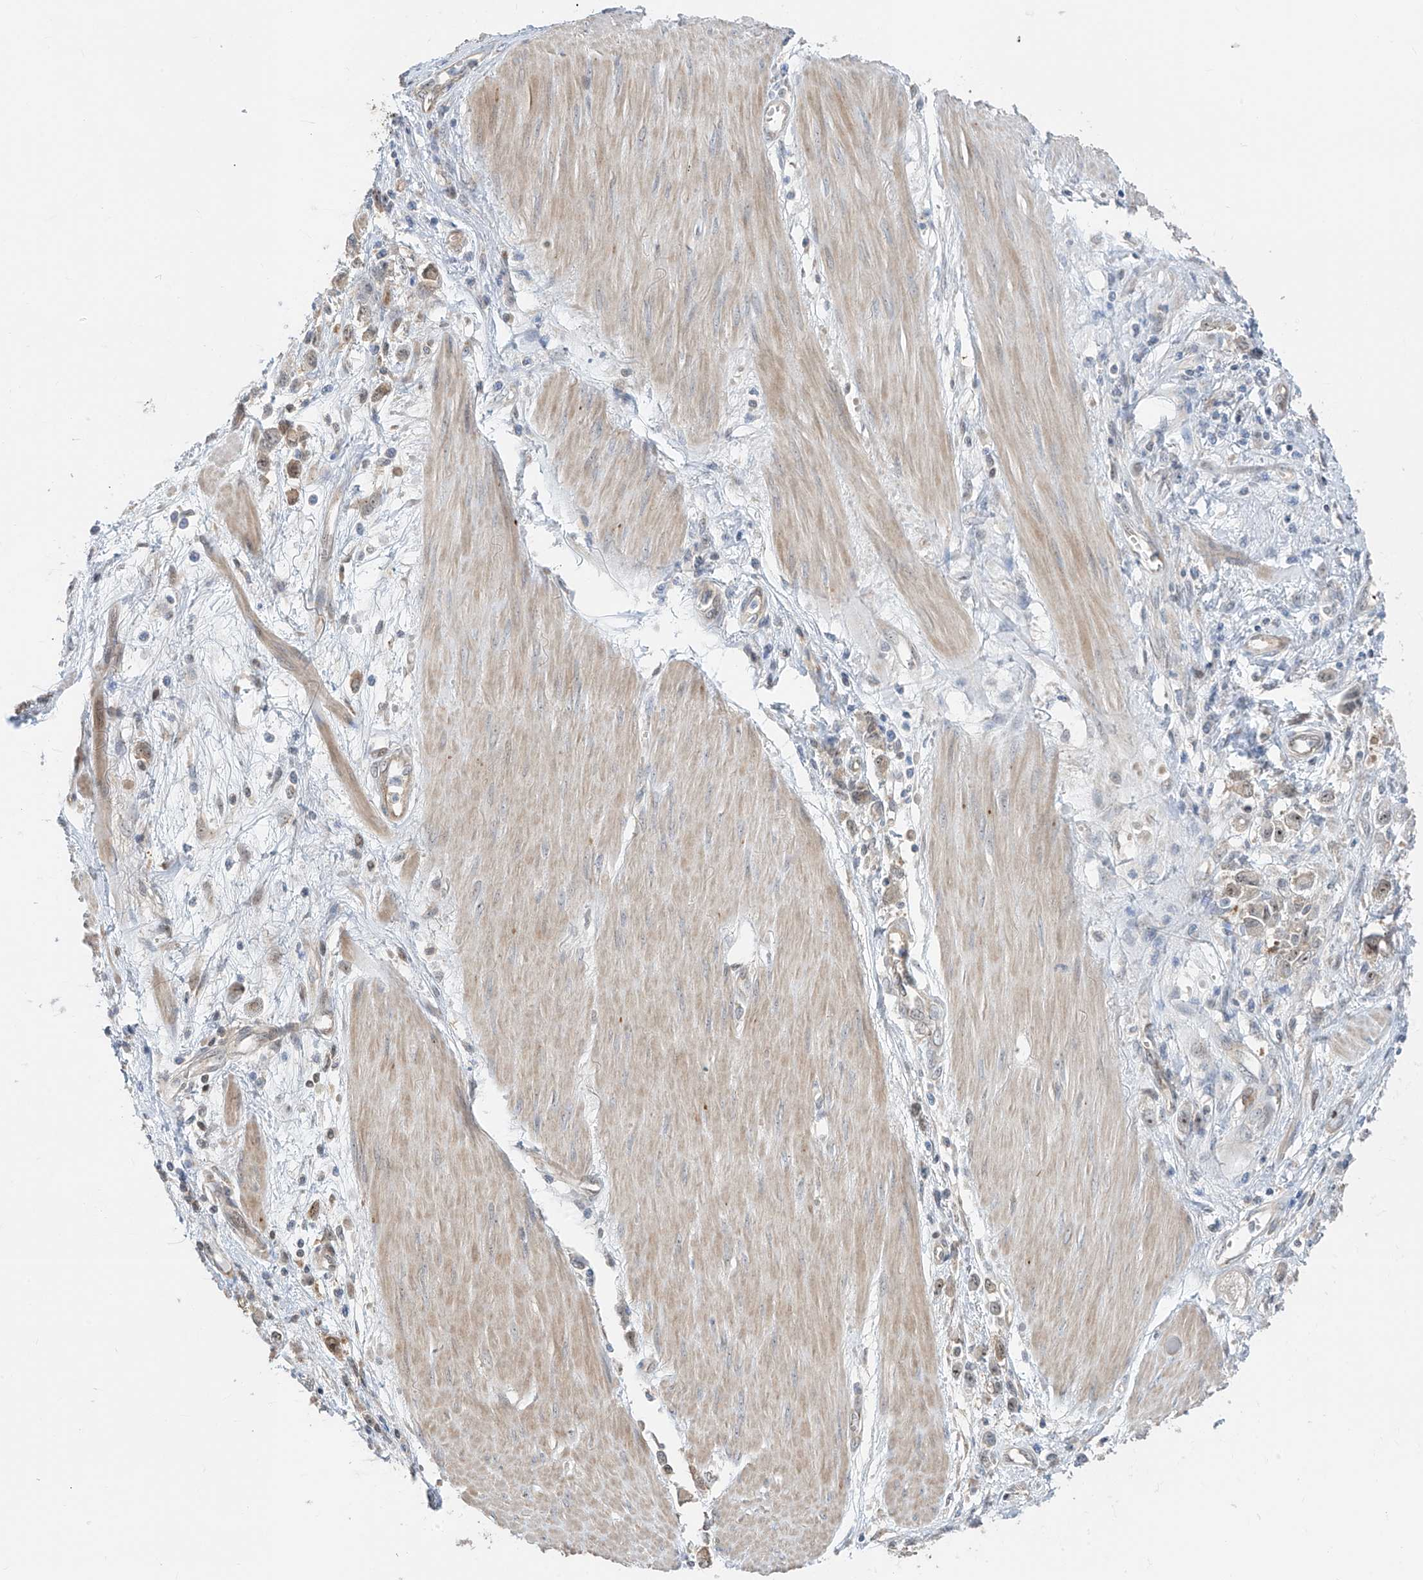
{"staining": {"intensity": "weak", "quantity": "<25%", "location": "cytoplasmic/membranous"}, "tissue": "stomach cancer", "cell_type": "Tumor cells", "image_type": "cancer", "snomed": [{"axis": "morphology", "description": "Adenocarcinoma, NOS"}, {"axis": "topography", "description": "Stomach"}], "caption": "Immunohistochemical staining of stomach cancer (adenocarcinoma) reveals no significant positivity in tumor cells. (Immunohistochemistry, brightfield microscopy, high magnification).", "gene": "TTC38", "patient": {"sex": "female", "age": 76}}